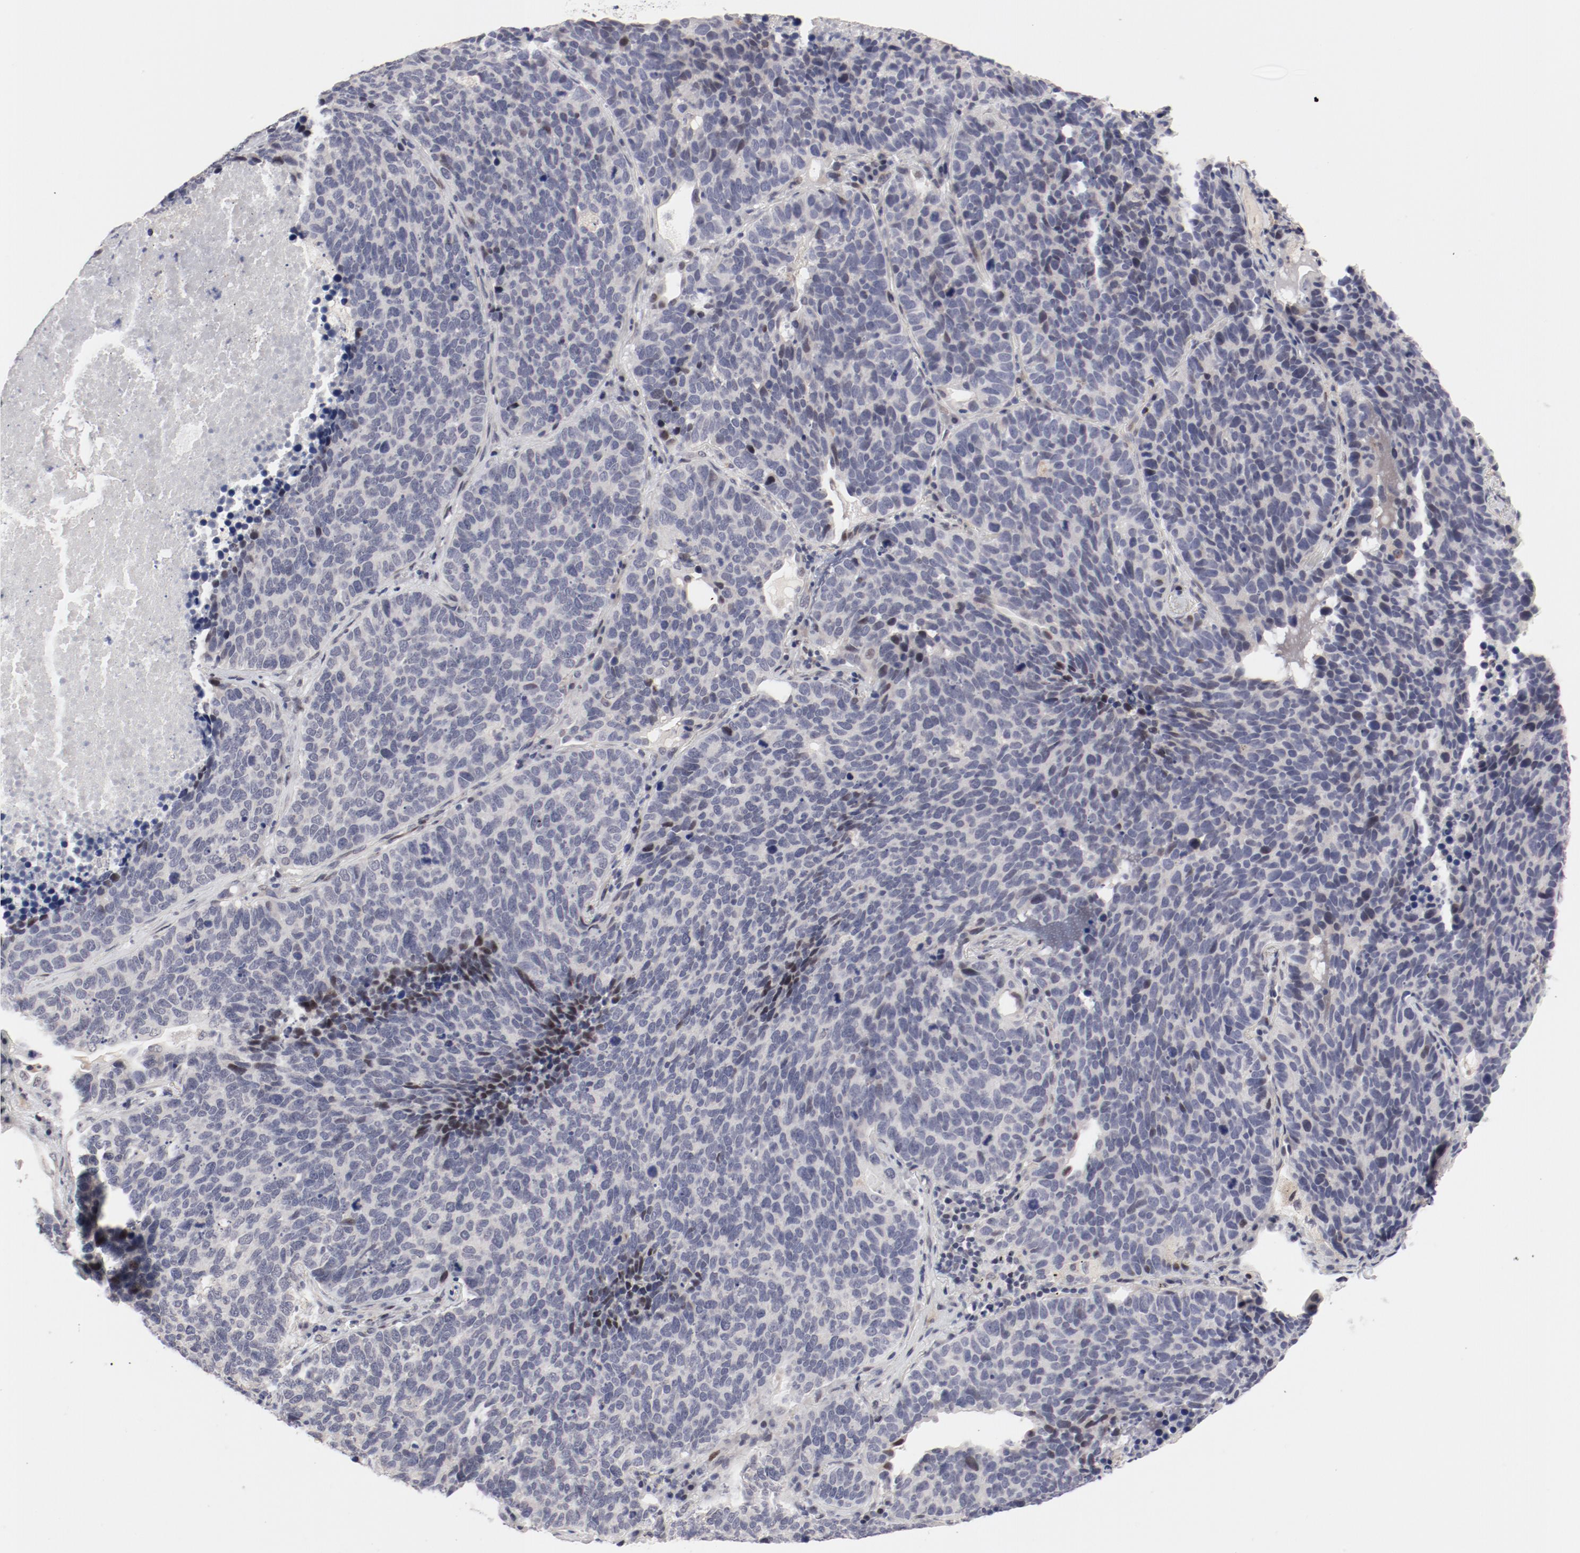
{"staining": {"intensity": "negative", "quantity": "none", "location": "none"}, "tissue": "lung cancer", "cell_type": "Tumor cells", "image_type": "cancer", "snomed": [{"axis": "morphology", "description": "Neoplasm, malignant, NOS"}, {"axis": "topography", "description": "Lung"}], "caption": "Tumor cells are negative for brown protein staining in neoplasm (malignant) (lung). (Stains: DAB (3,3'-diaminobenzidine) immunohistochemistry with hematoxylin counter stain, Microscopy: brightfield microscopy at high magnification).", "gene": "FSCB", "patient": {"sex": "female", "age": 75}}